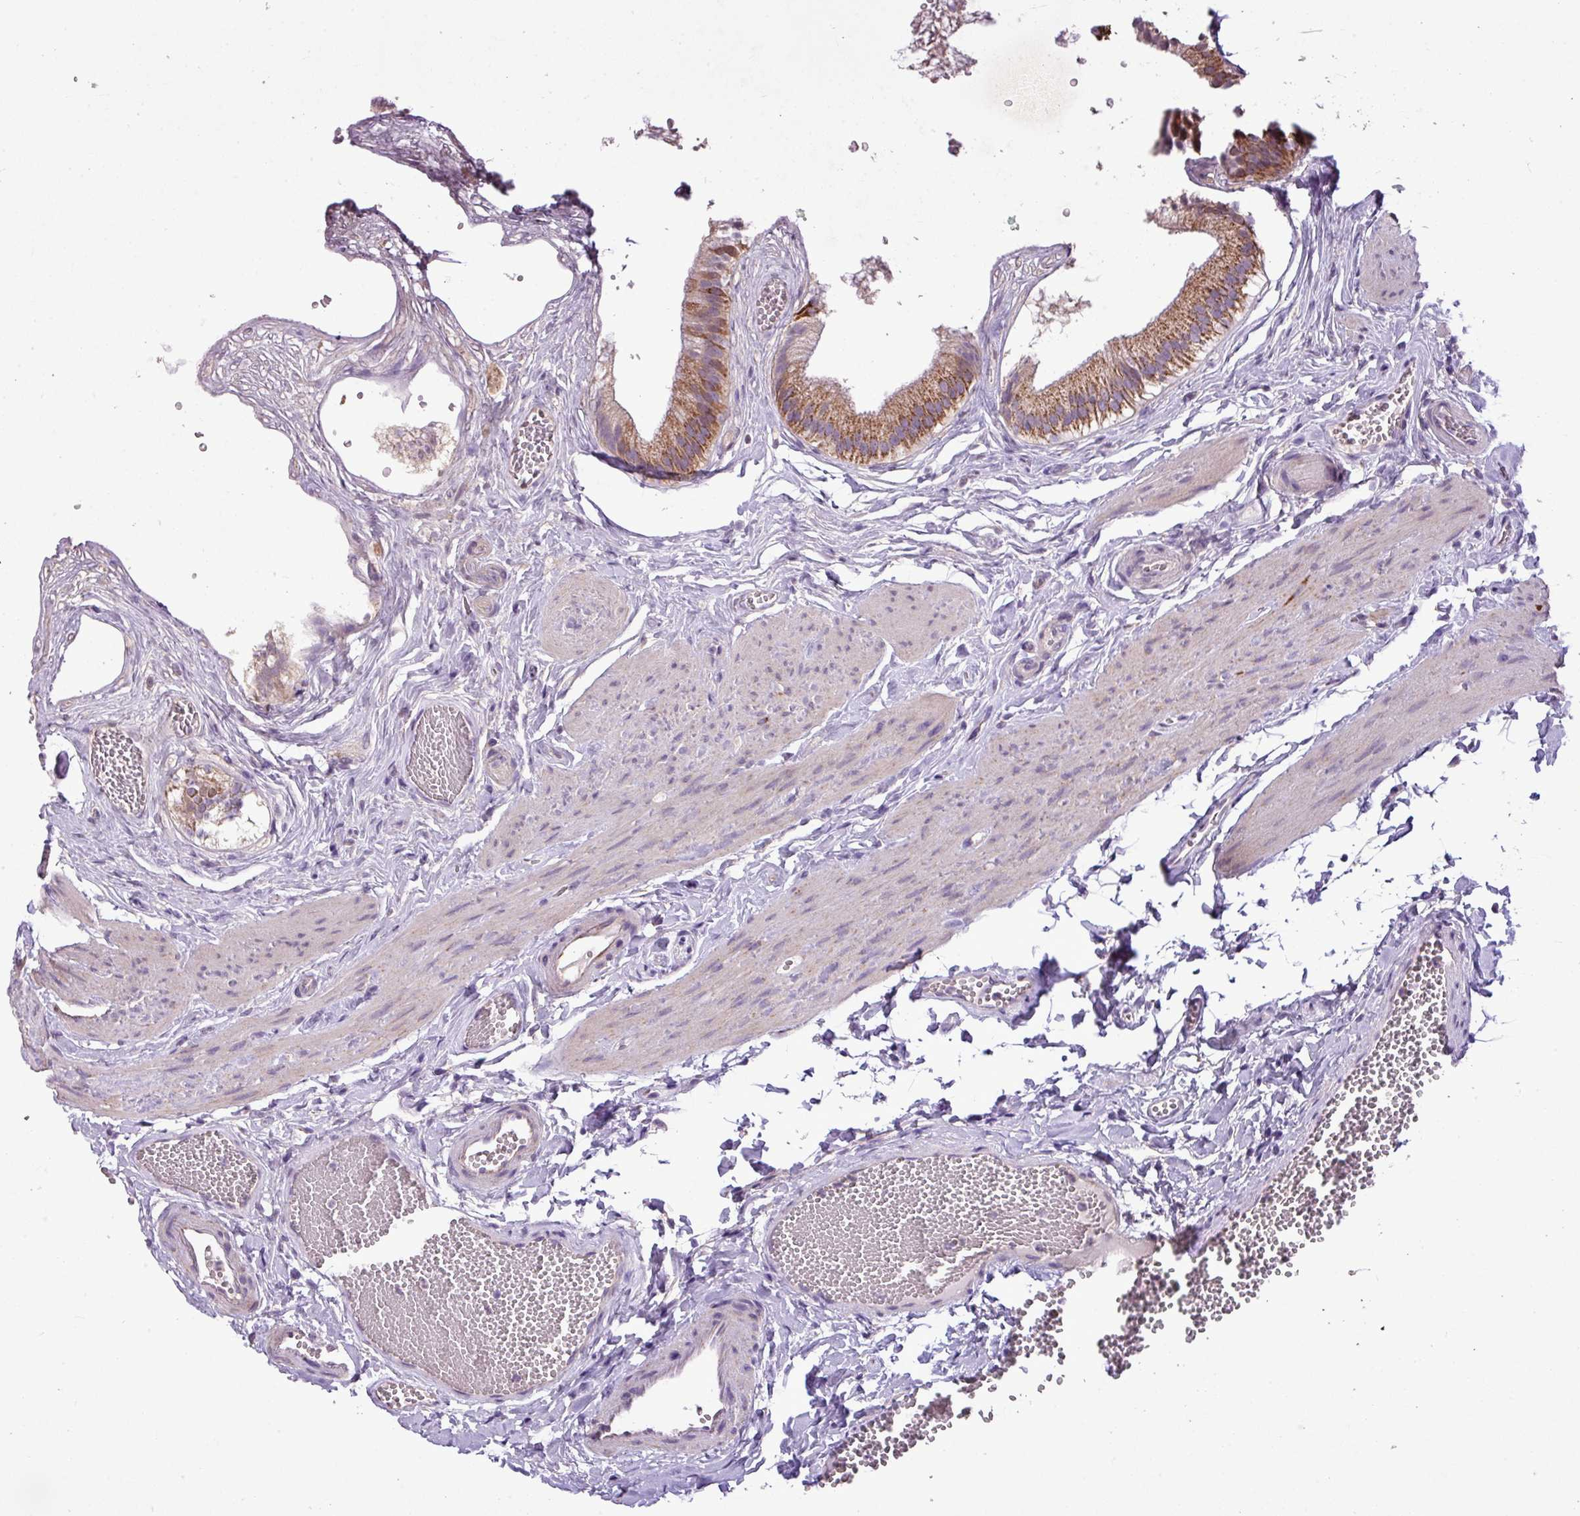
{"staining": {"intensity": "moderate", "quantity": ">75%", "location": "cytoplasmic/membranous"}, "tissue": "gallbladder", "cell_type": "Glandular cells", "image_type": "normal", "snomed": [{"axis": "morphology", "description": "Normal tissue, NOS"}, {"axis": "topography", "description": "Gallbladder"}], "caption": "Moderate cytoplasmic/membranous protein positivity is present in approximately >75% of glandular cells in gallbladder. (Stains: DAB (3,3'-diaminobenzidine) in brown, nuclei in blue, Microscopy: brightfield microscopy at high magnification).", "gene": "ALDH2", "patient": {"sex": "female", "age": 54}}